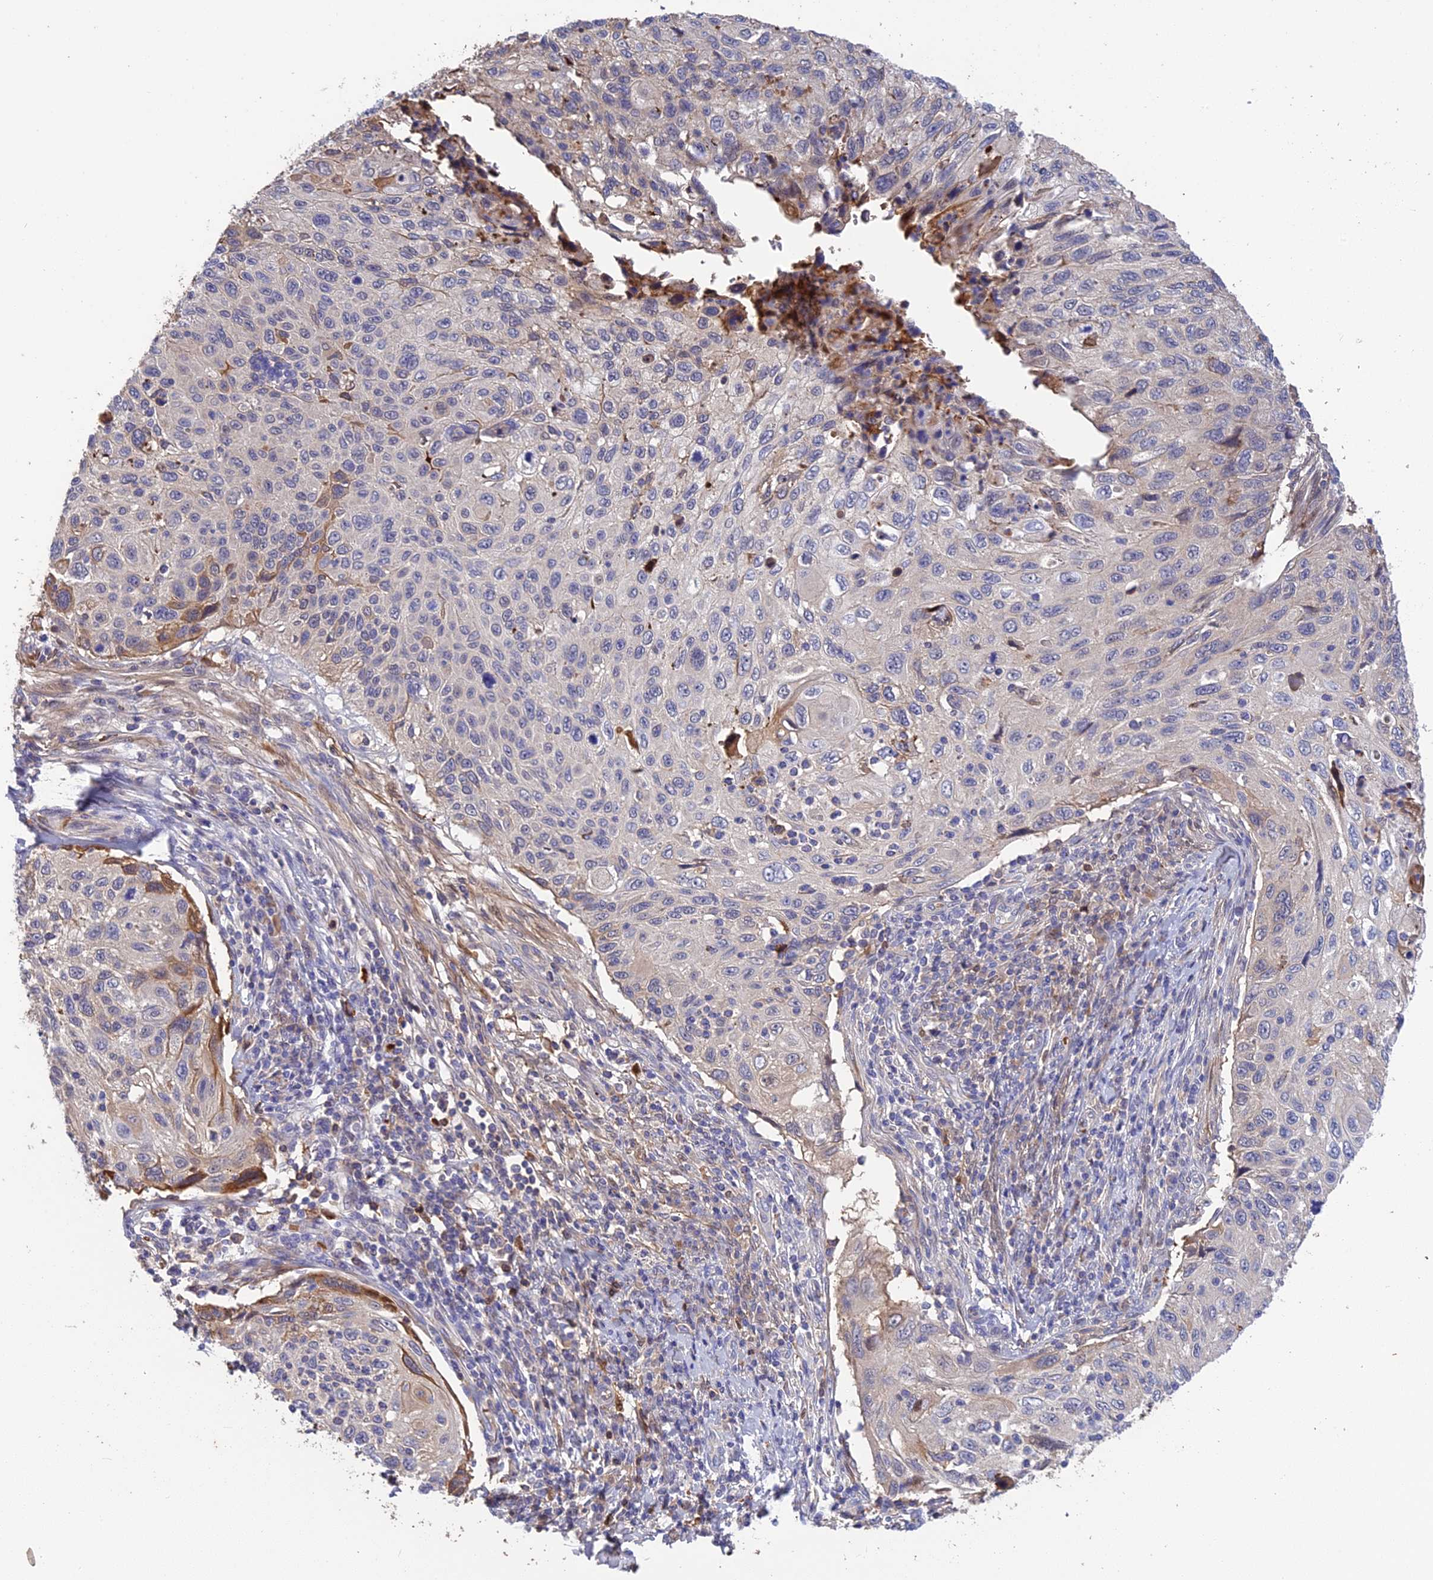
{"staining": {"intensity": "weak", "quantity": "<25%", "location": "cytoplasmic/membranous"}, "tissue": "cervical cancer", "cell_type": "Tumor cells", "image_type": "cancer", "snomed": [{"axis": "morphology", "description": "Squamous cell carcinoma, NOS"}, {"axis": "topography", "description": "Cervix"}], "caption": "Tumor cells are negative for protein expression in human cervical cancer (squamous cell carcinoma).", "gene": "PZP", "patient": {"sex": "female", "age": 70}}